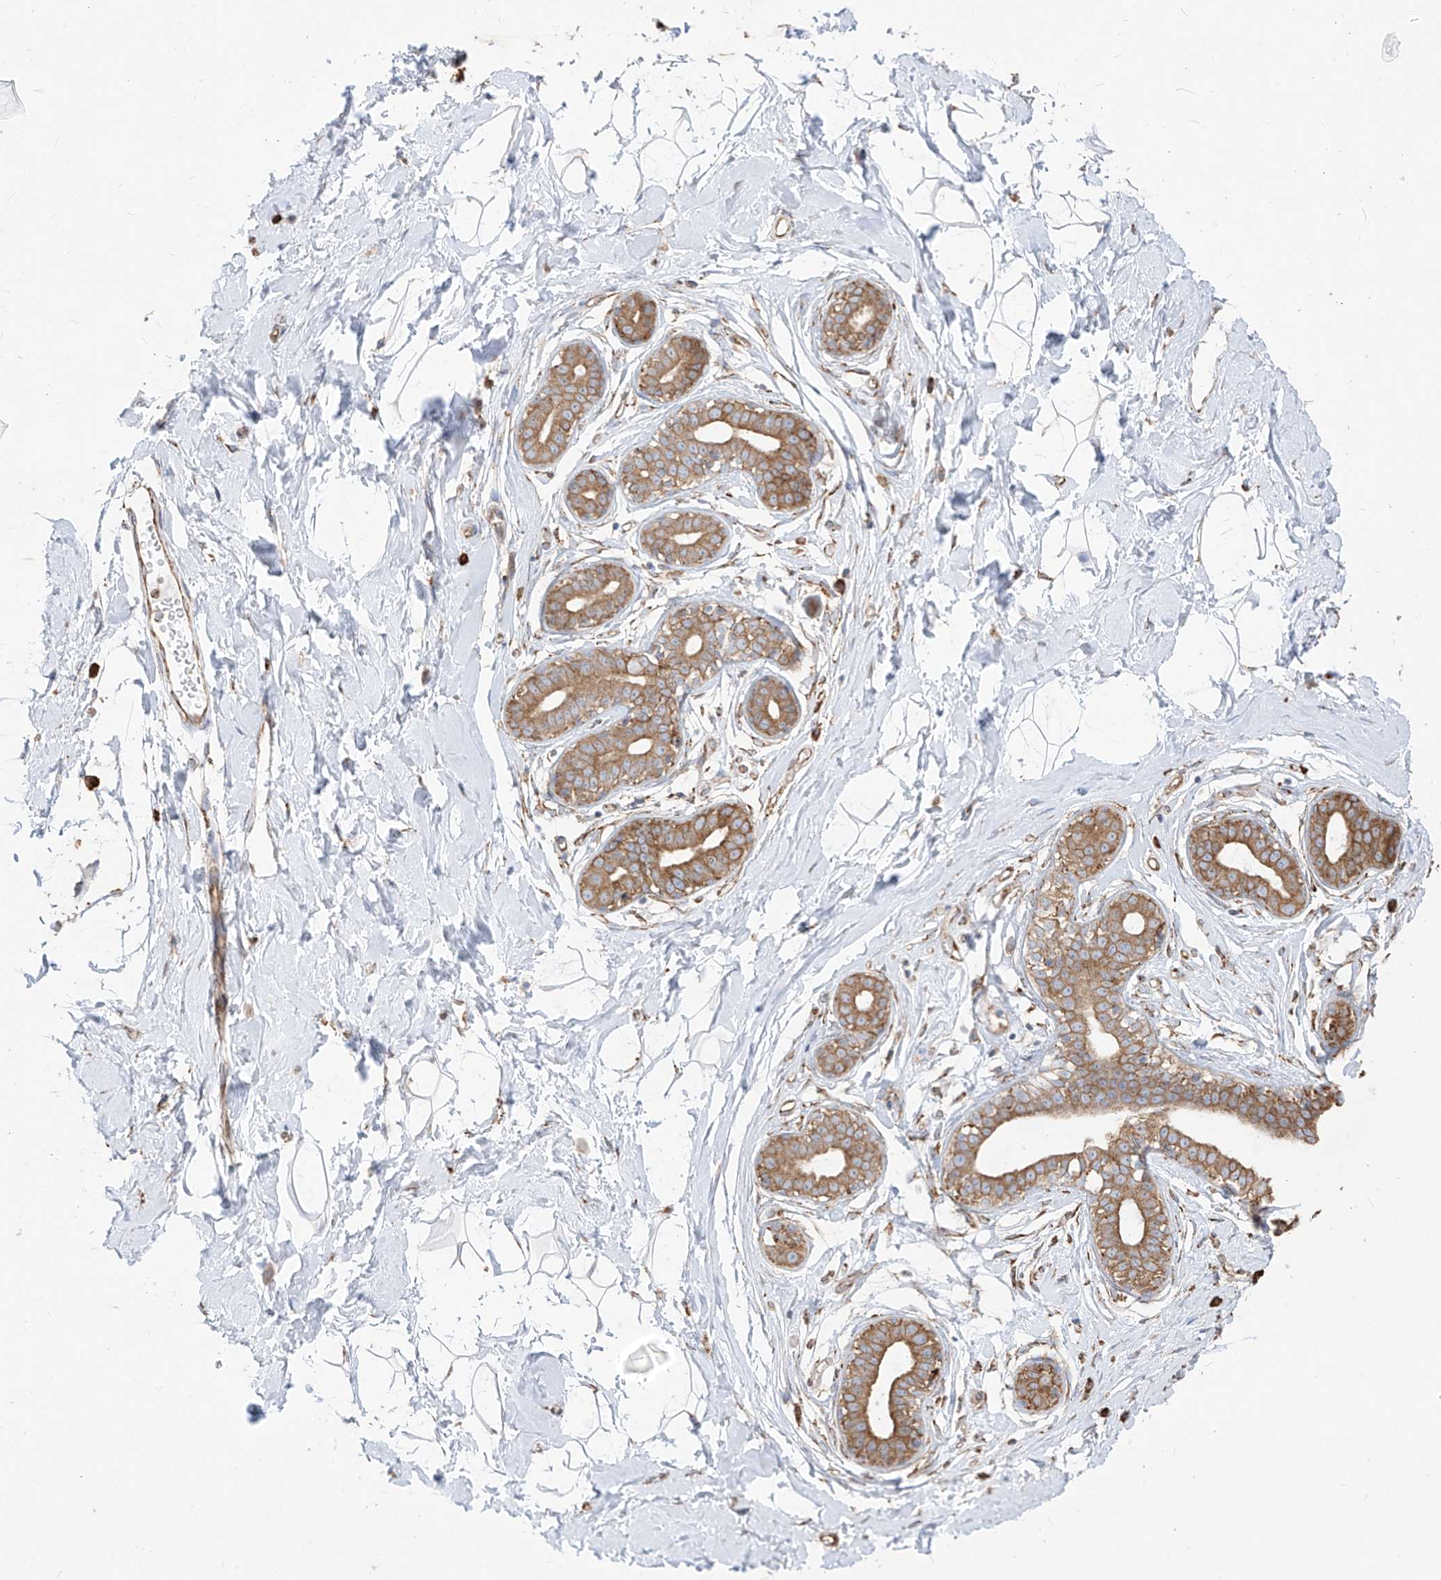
{"staining": {"intensity": "negative", "quantity": "none", "location": "none"}, "tissue": "breast", "cell_type": "Adipocytes", "image_type": "normal", "snomed": [{"axis": "morphology", "description": "Normal tissue, NOS"}, {"axis": "morphology", "description": "Adenoma, NOS"}, {"axis": "topography", "description": "Breast"}], "caption": "Human breast stained for a protein using IHC demonstrates no staining in adipocytes.", "gene": "PDIA6", "patient": {"sex": "female", "age": 23}}